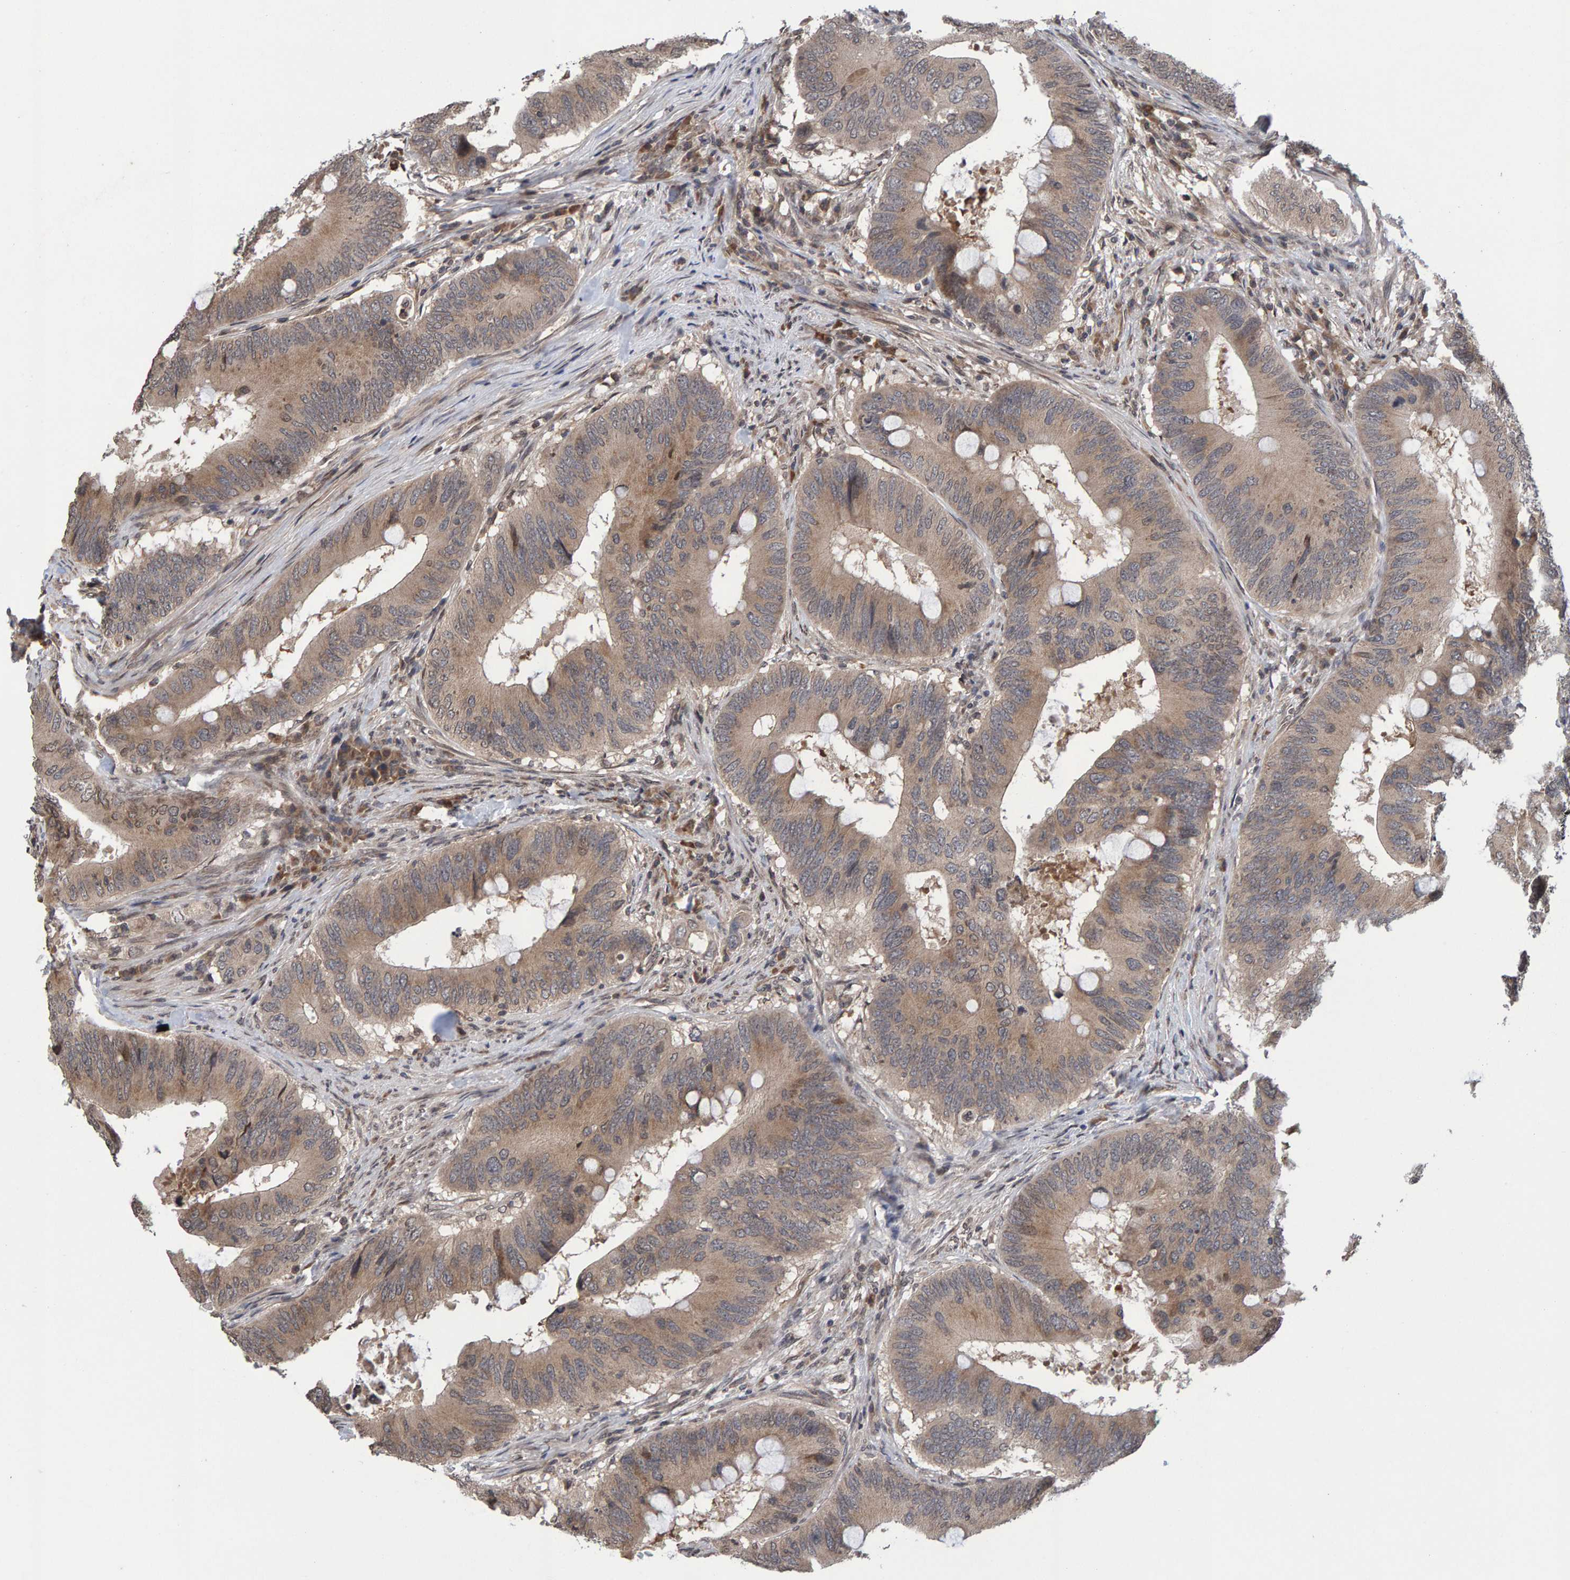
{"staining": {"intensity": "moderate", "quantity": ">75%", "location": "cytoplasmic/membranous"}, "tissue": "colorectal cancer", "cell_type": "Tumor cells", "image_type": "cancer", "snomed": [{"axis": "morphology", "description": "Adenocarcinoma, NOS"}, {"axis": "topography", "description": "Colon"}], "caption": "Immunohistochemical staining of colorectal adenocarcinoma reveals moderate cytoplasmic/membranous protein expression in approximately >75% of tumor cells.", "gene": "GAB2", "patient": {"sex": "male", "age": 71}}